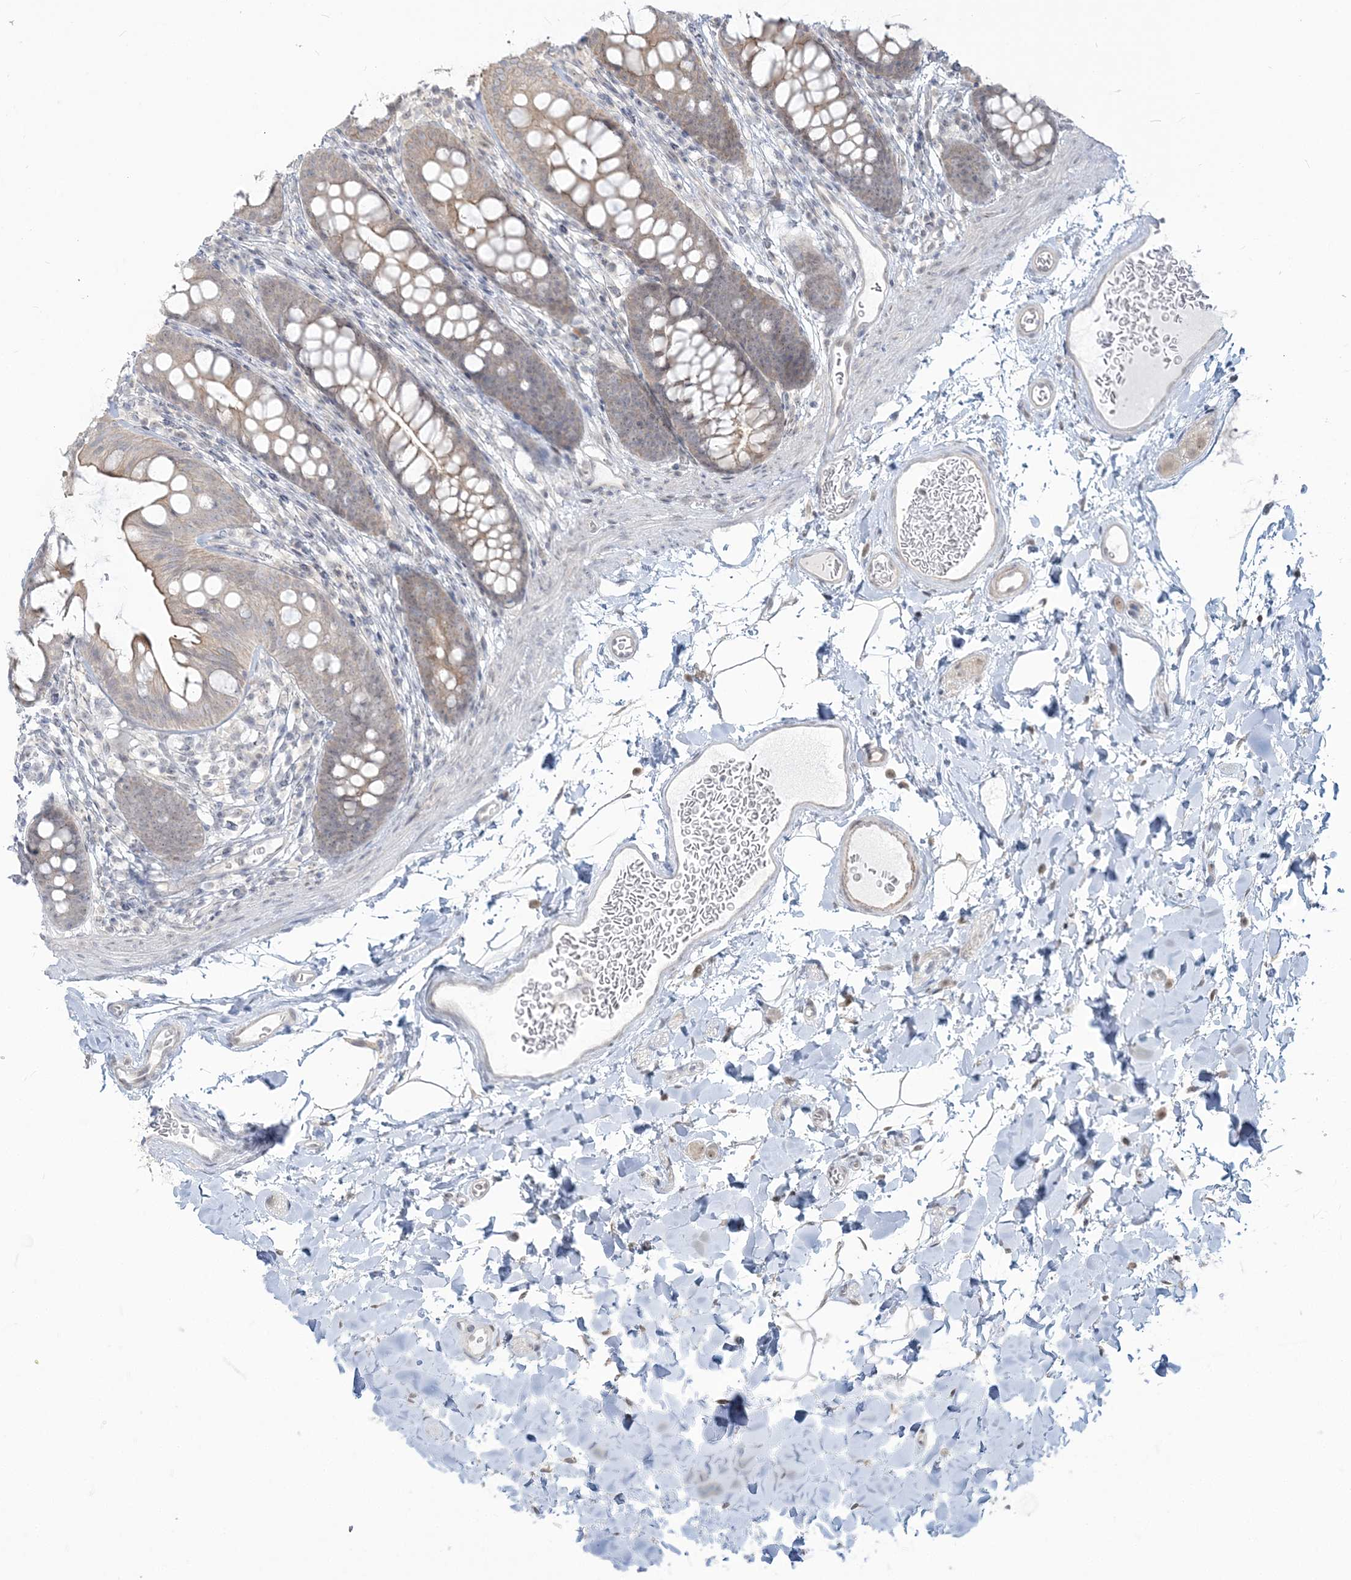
{"staining": {"intensity": "weak", "quantity": "25%-75%", "location": "cytoplasmic/membranous"}, "tissue": "colon", "cell_type": "Endothelial cells", "image_type": "normal", "snomed": [{"axis": "morphology", "description": "Normal tissue, NOS"}, {"axis": "topography", "description": "Colon"}], "caption": "Immunohistochemical staining of unremarkable colon shows weak cytoplasmic/membranous protein staining in about 25%-75% of endothelial cells. (DAB (3,3'-diaminobenzidine) IHC with brightfield microscopy, high magnification).", "gene": "SDAD1", "patient": {"sex": "female", "age": 62}}